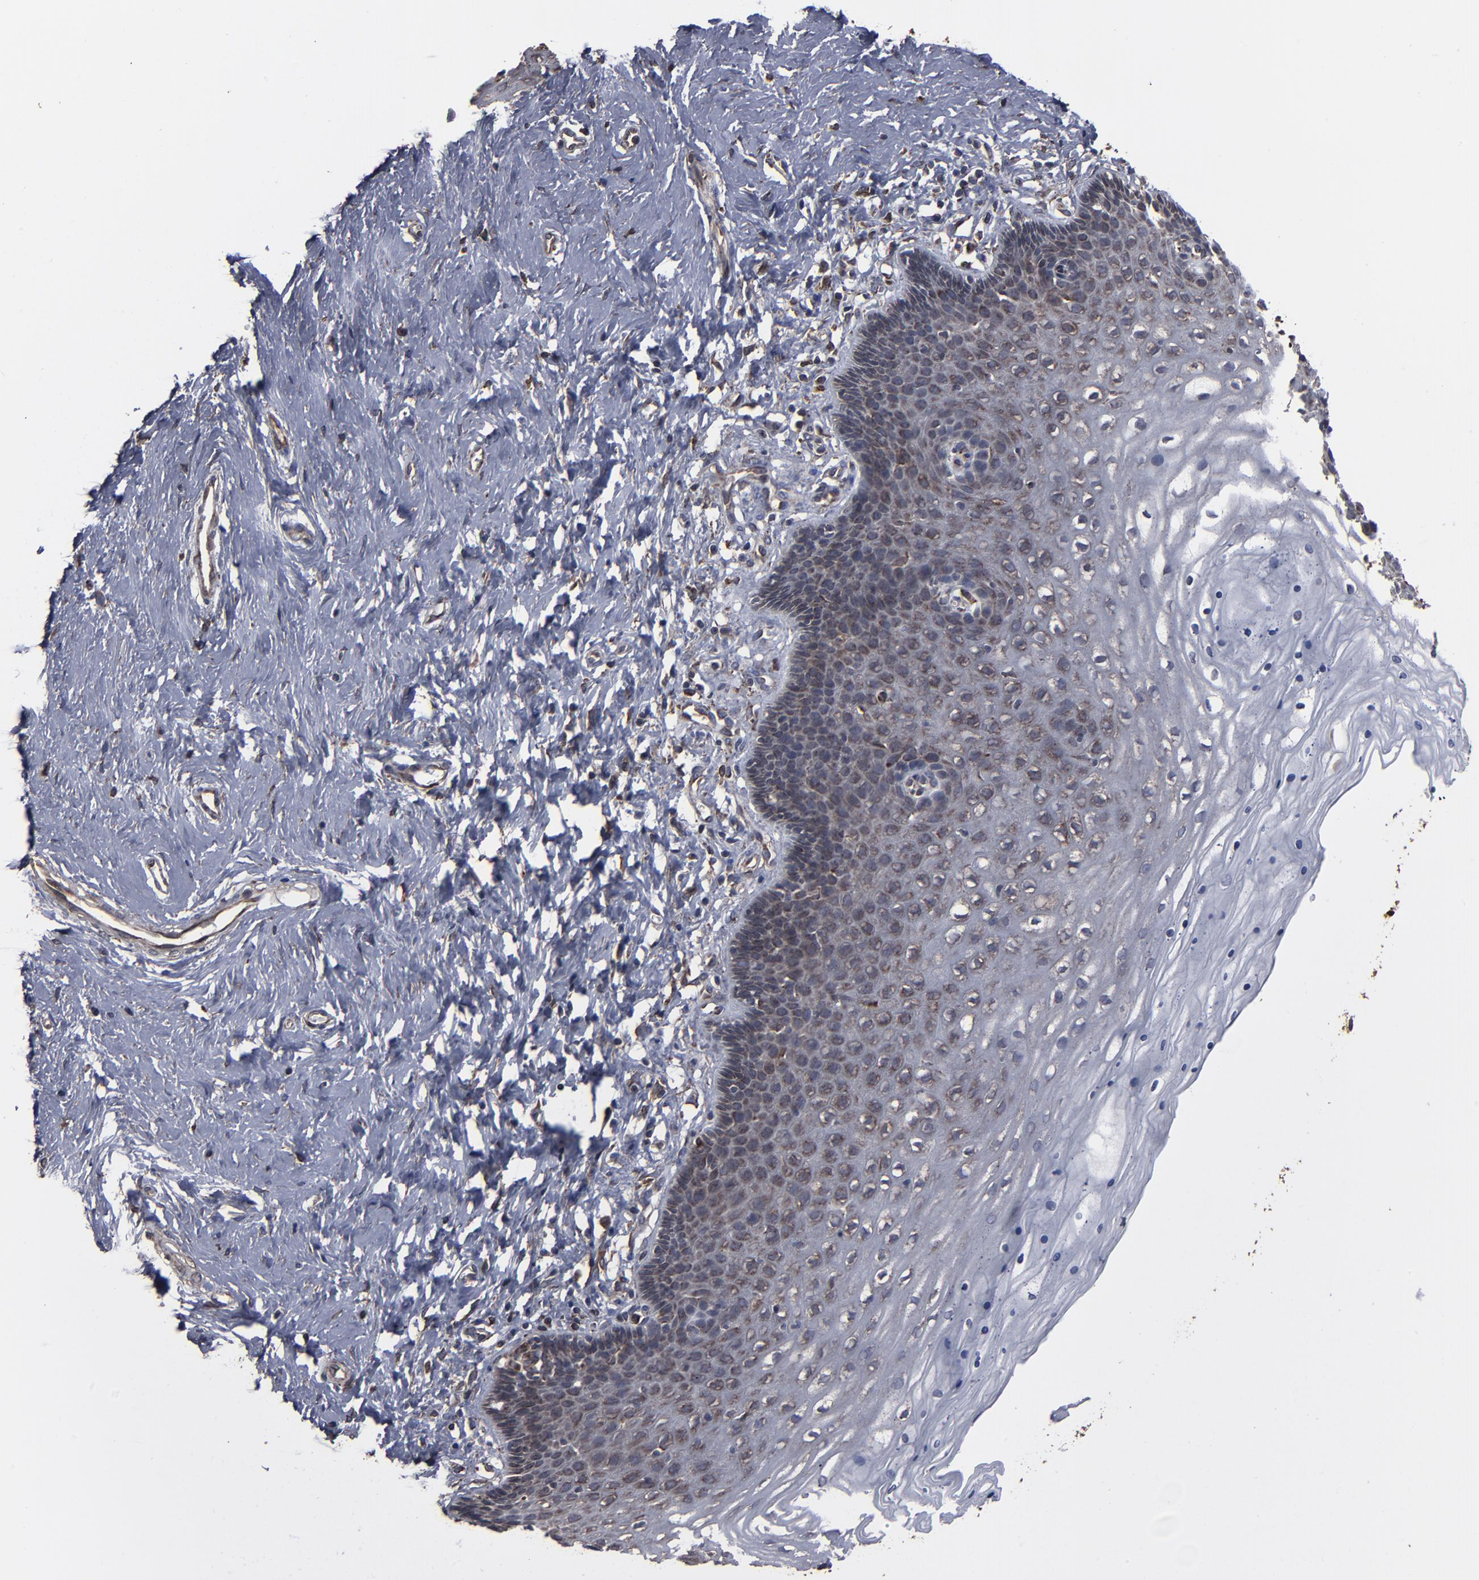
{"staining": {"intensity": "moderate", "quantity": ">75%", "location": "cytoplasmic/membranous"}, "tissue": "cervix", "cell_type": "Glandular cells", "image_type": "normal", "snomed": [{"axis": "morphology", "description": "Normal tissue, NOS"}, {"axis": "topography", "description": "Cervix"}], "caption": "Immunohistochemistry image of normal cervix stained for a protein (brown), which reveals medium levels of moderate cytoplasmic/membranous staining in approximately >75% of glandular cells.", "gene": "CNIH1", "patient": {"sex": "female", "age": 39}}